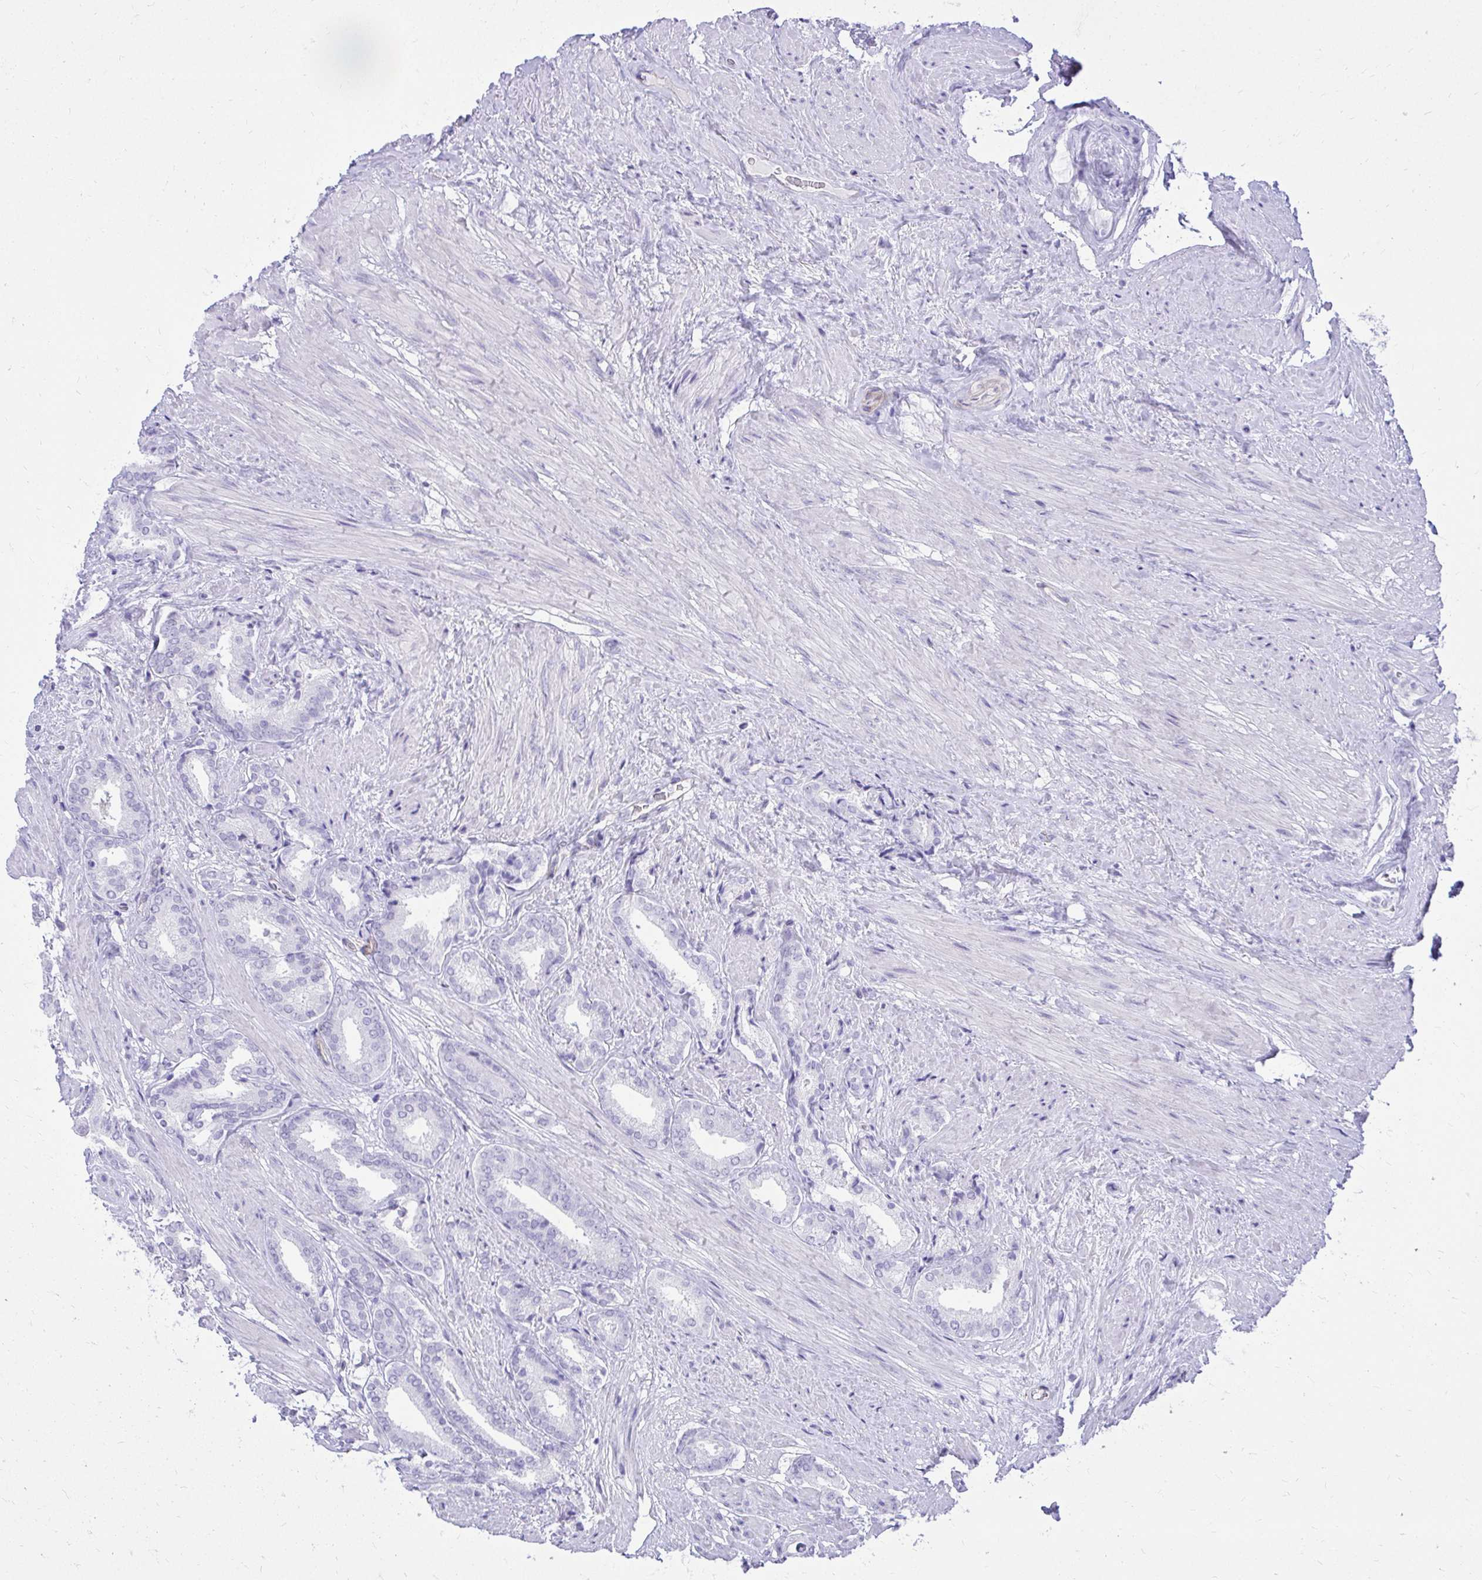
{"staining": {"intensity": "negative", "quantity": "none", "location": "none"}, "tissue": "prostate cancer", "cell_type": "Tumor cells", "image_type": "cancer", "snomed": [{"axis": "morphology", "description": "Adenocarcinoma, High grade"}, {"axis": "topography", "description": "Prostate"}], "caption": "IHC photomicrograph of prostate cancer (high-grade adenocarcinoma) stained for a protein (brown), which demonstrates no positivity in tumor cells.", "gene": "GPRIN3", "patient": {"sex": "male", "age": 56}}